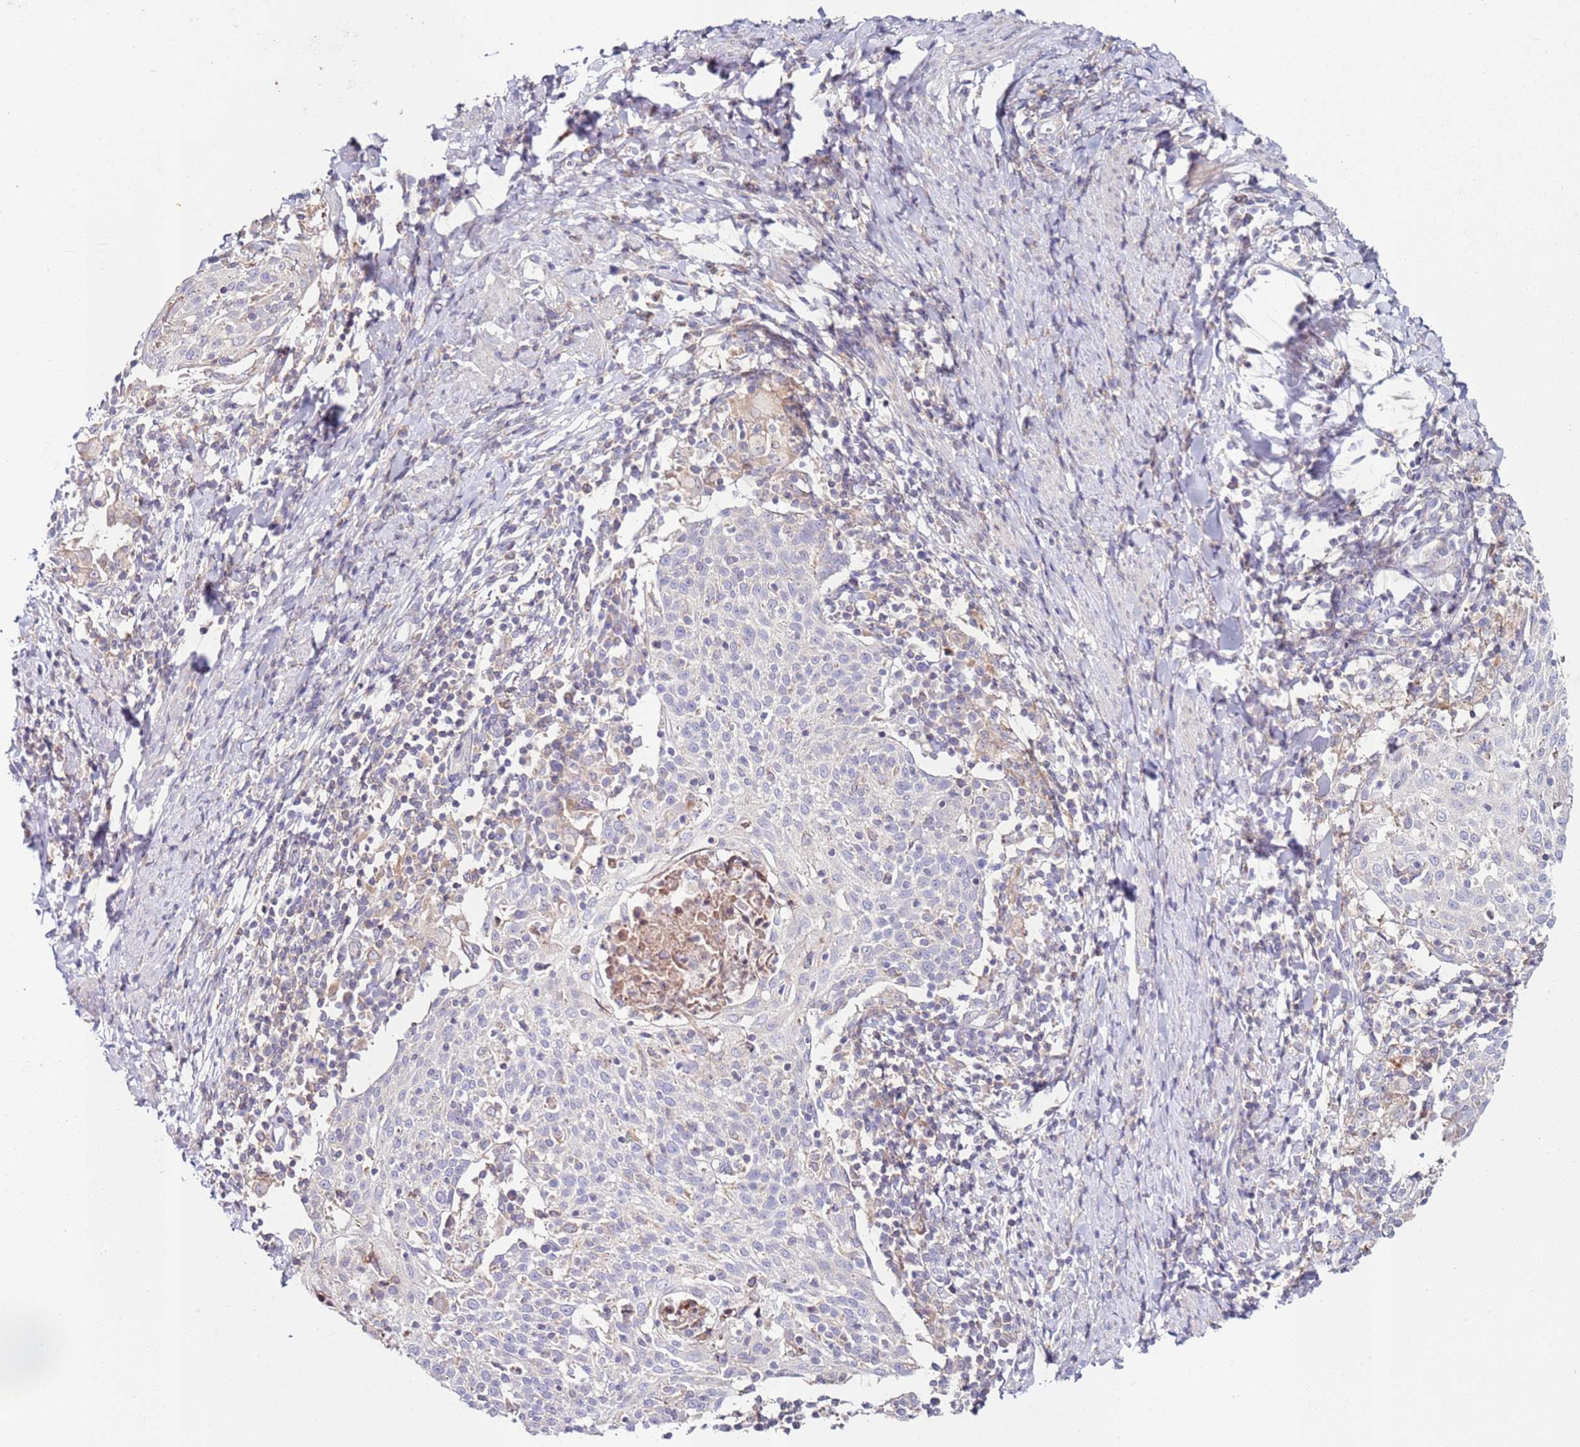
{"staining": {"intensity": "negative", "quantity": "none", "location": "none"}, "tissue": "cervical cancer", "cell_type": "Tumor cells", "image_type": "cancer", "snomed": [{"axis": "morphology", "description": "Squamous cell carcinoma, NOS"}, {"axis": "topography", "description": "Cervix"}], "caption": "Tumor cells show no significant protein expression in squamous cell carcinoma (cervical). The staining is performed using DAB brown chromogen with nuclei counter-stained in using hematoxylin.", "gene": "CNOT9", "patient": {"sex": "female", "age": 52}}